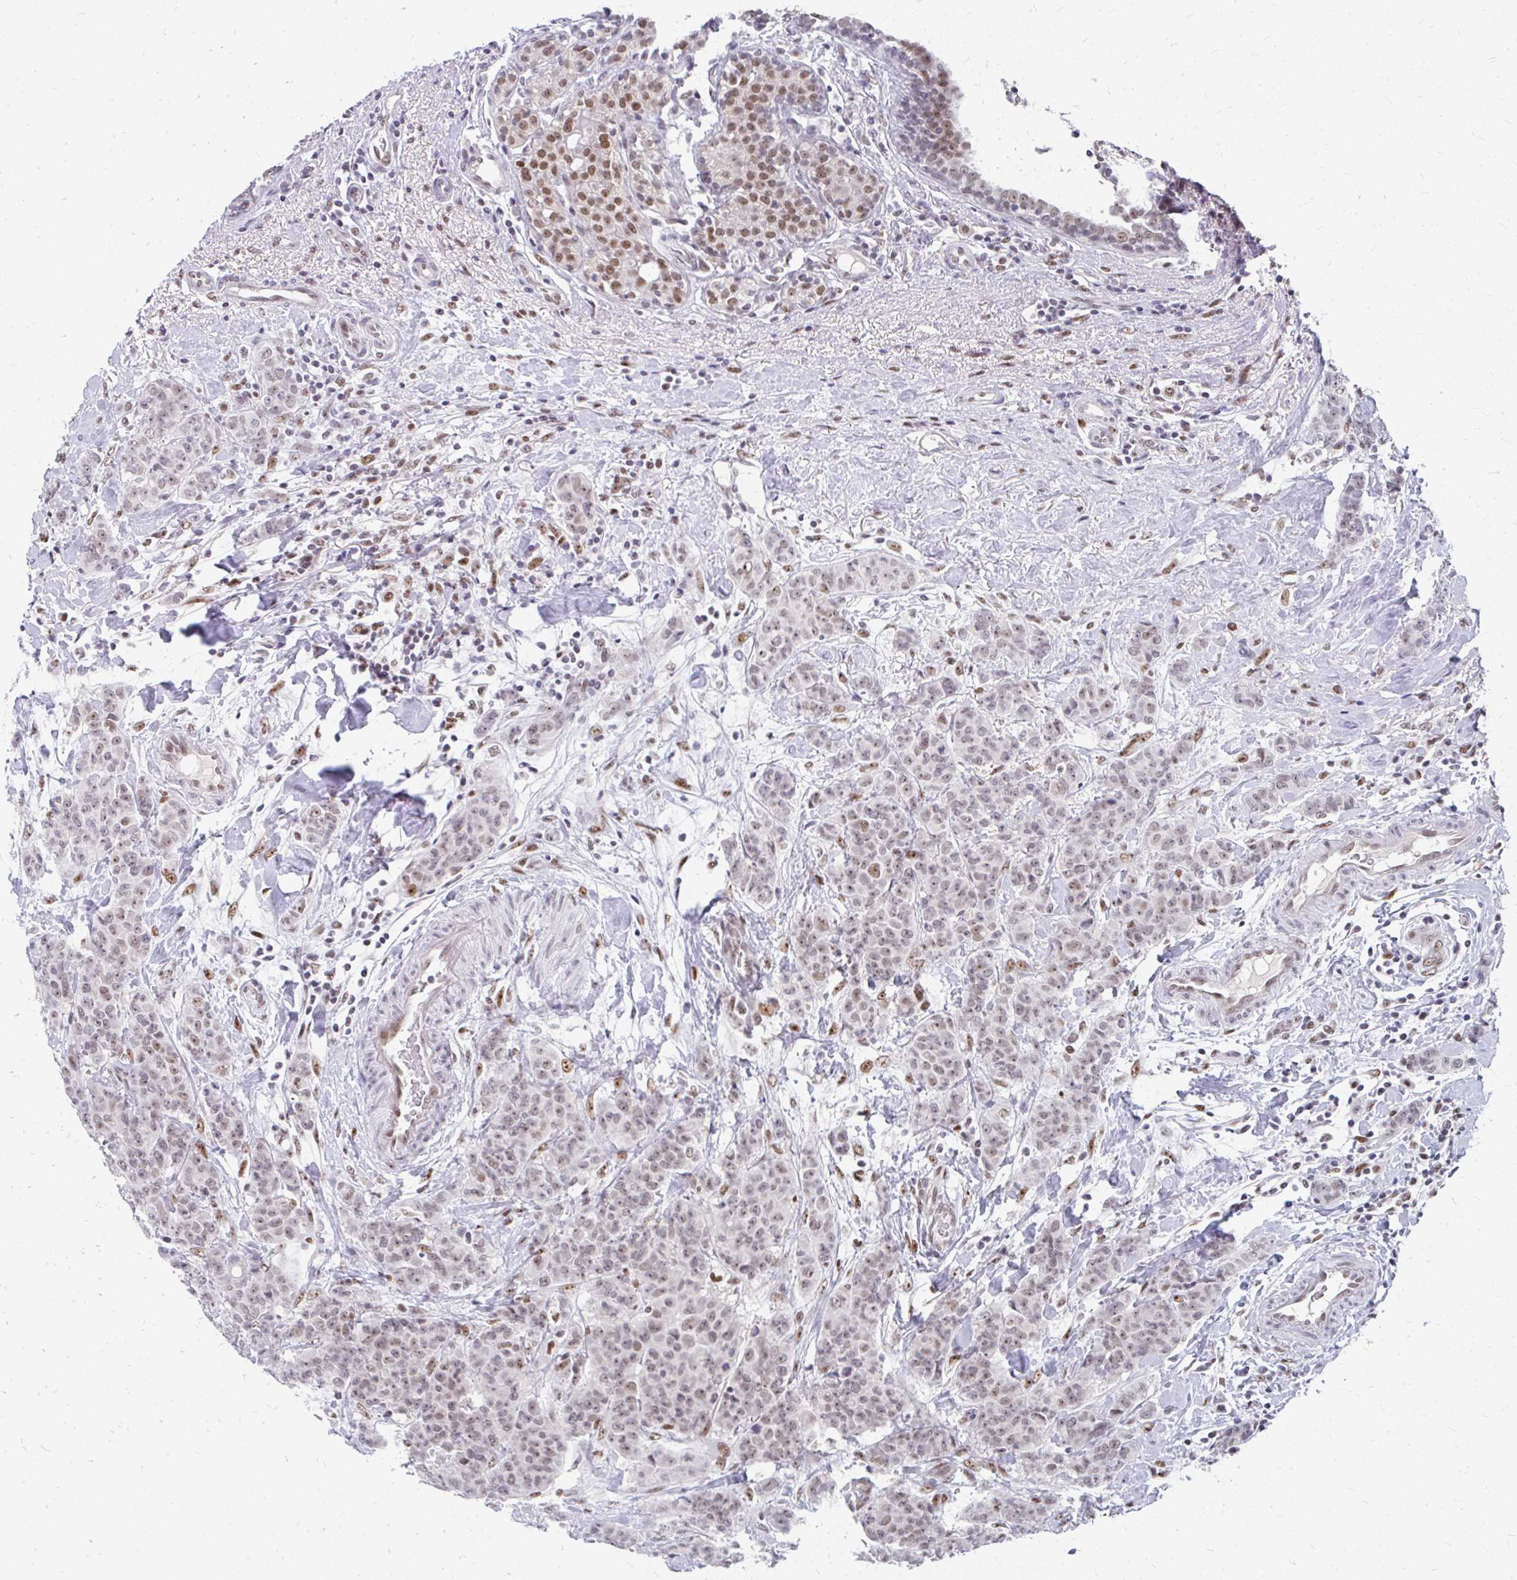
{"staining": {"intensity": "moderate", "quantity": "25%-75%", "location": "nuclear"}, "tissue": "breast cancer", "cell_type": "Tumor cells", "image_type": "cancer", "snomed": [{"axis": "morphology", "description": "Duct carcinoma"}, {"axis": "topography", "description": "Breast"}], "caption": "Immunohistochemical staining of breast cancer displays moderate nuclear protein expression in approximately 25%-75% of tumor cells. Using DAB (brown) and hematoxylin (blue) stains, captured at high magnification using brightfield microscopy.", "gene": "GTF2H1", "patient": {"sex": "female", "age": 40}}